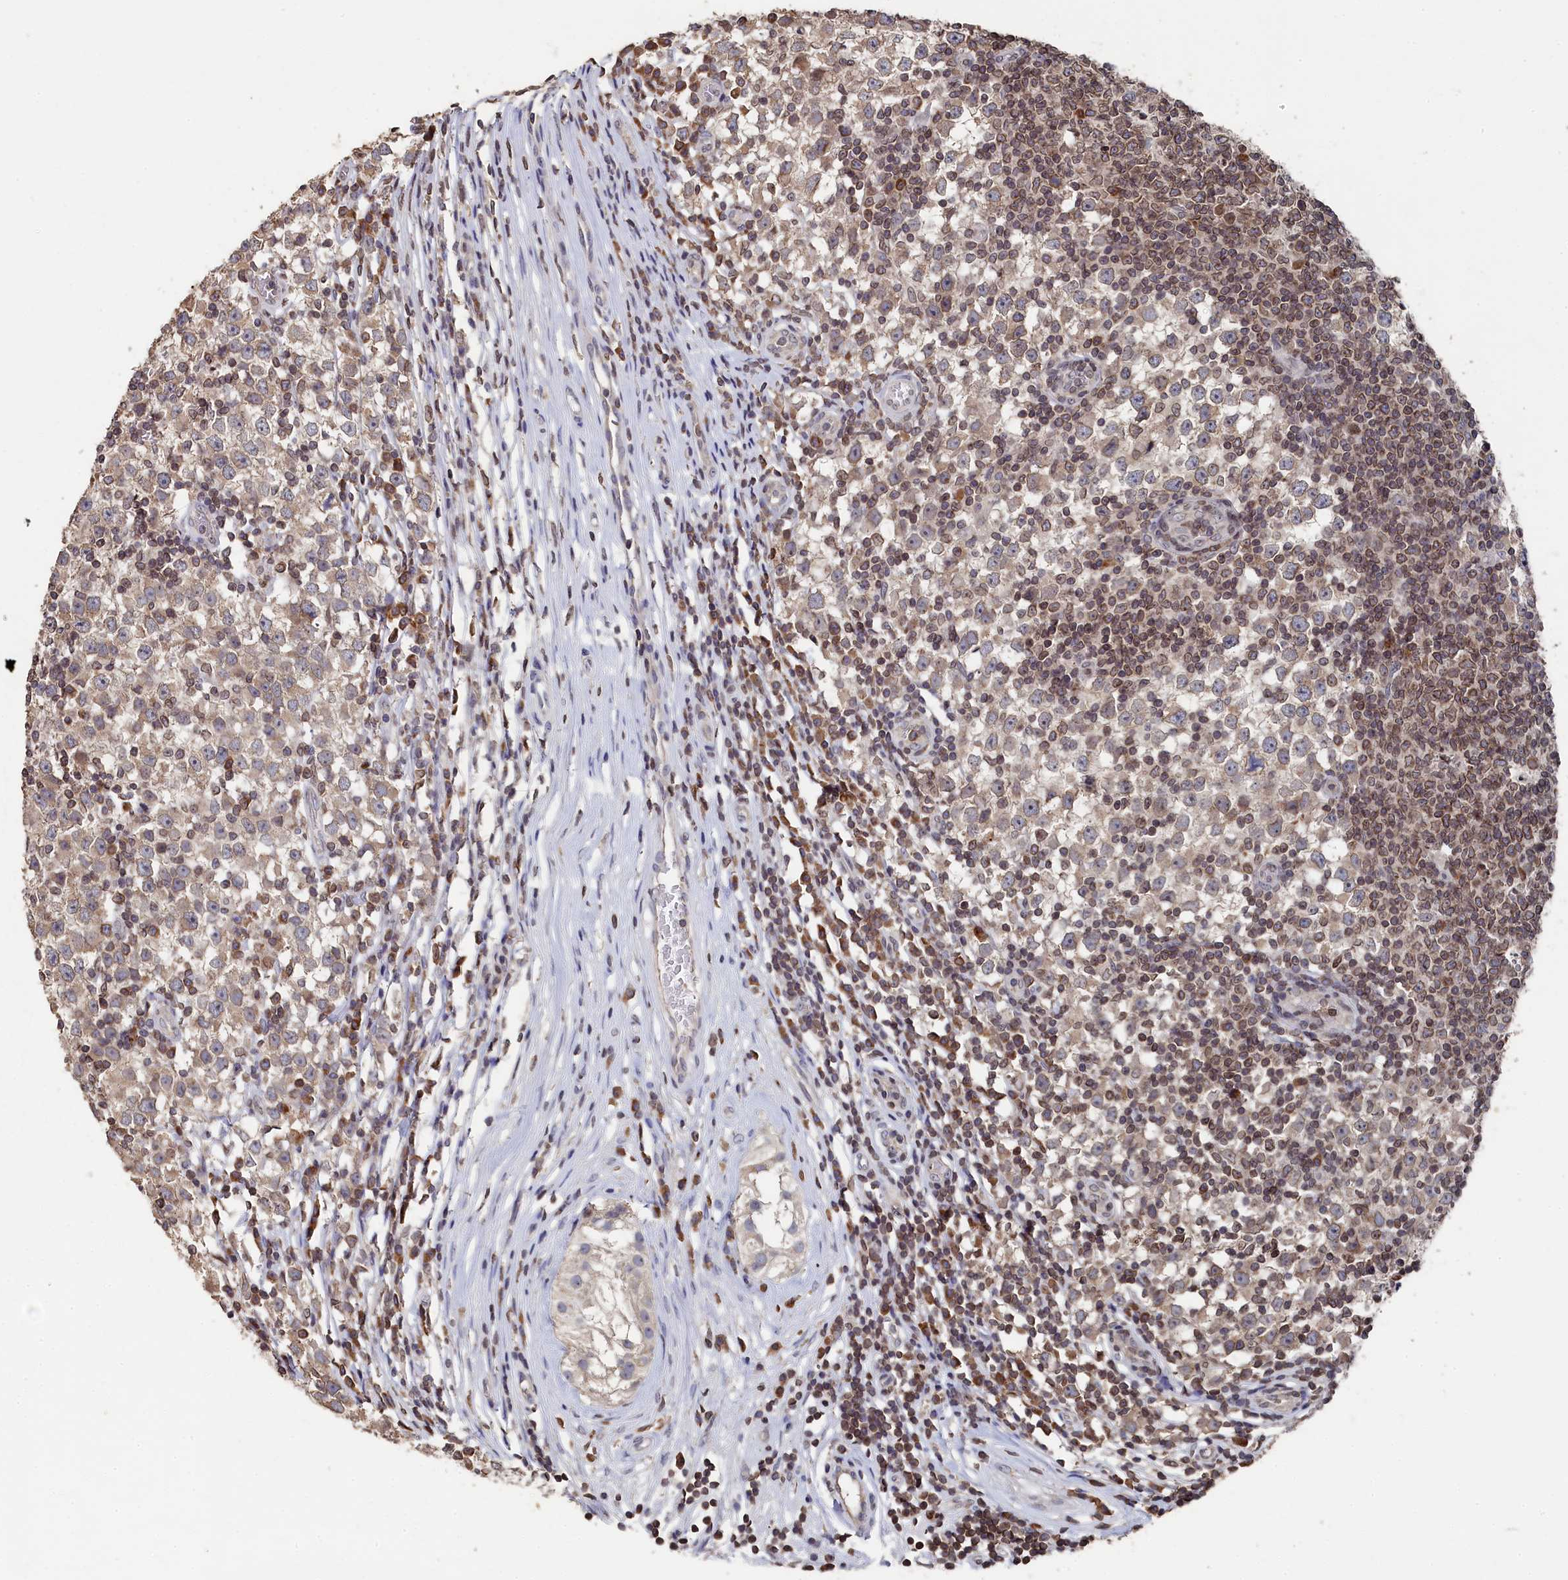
{"staining": {"intensity": "moderate", "quantity": ">75%", "location": "cytoplasmic/membranous,nuclear"}, "tissue": "testis cancer", "cell_type": "Tumor cells", "image_type": "cancer", "snomed": [{"axis": "morphology", "description": "Seminoma, NOS"}, {"axis": "topography", "description": "Testis"}], "caption": "IHC of human testis seminoma reveals medium levels of moderate cytoplasmic/membranous and nuclear expression in approximately >75% of tumor cells. The protein is shown in brown color, while the nuclei are stained blue.", "gene": "ANKEF1", "patient": {"sex": "male", "age": 65}}